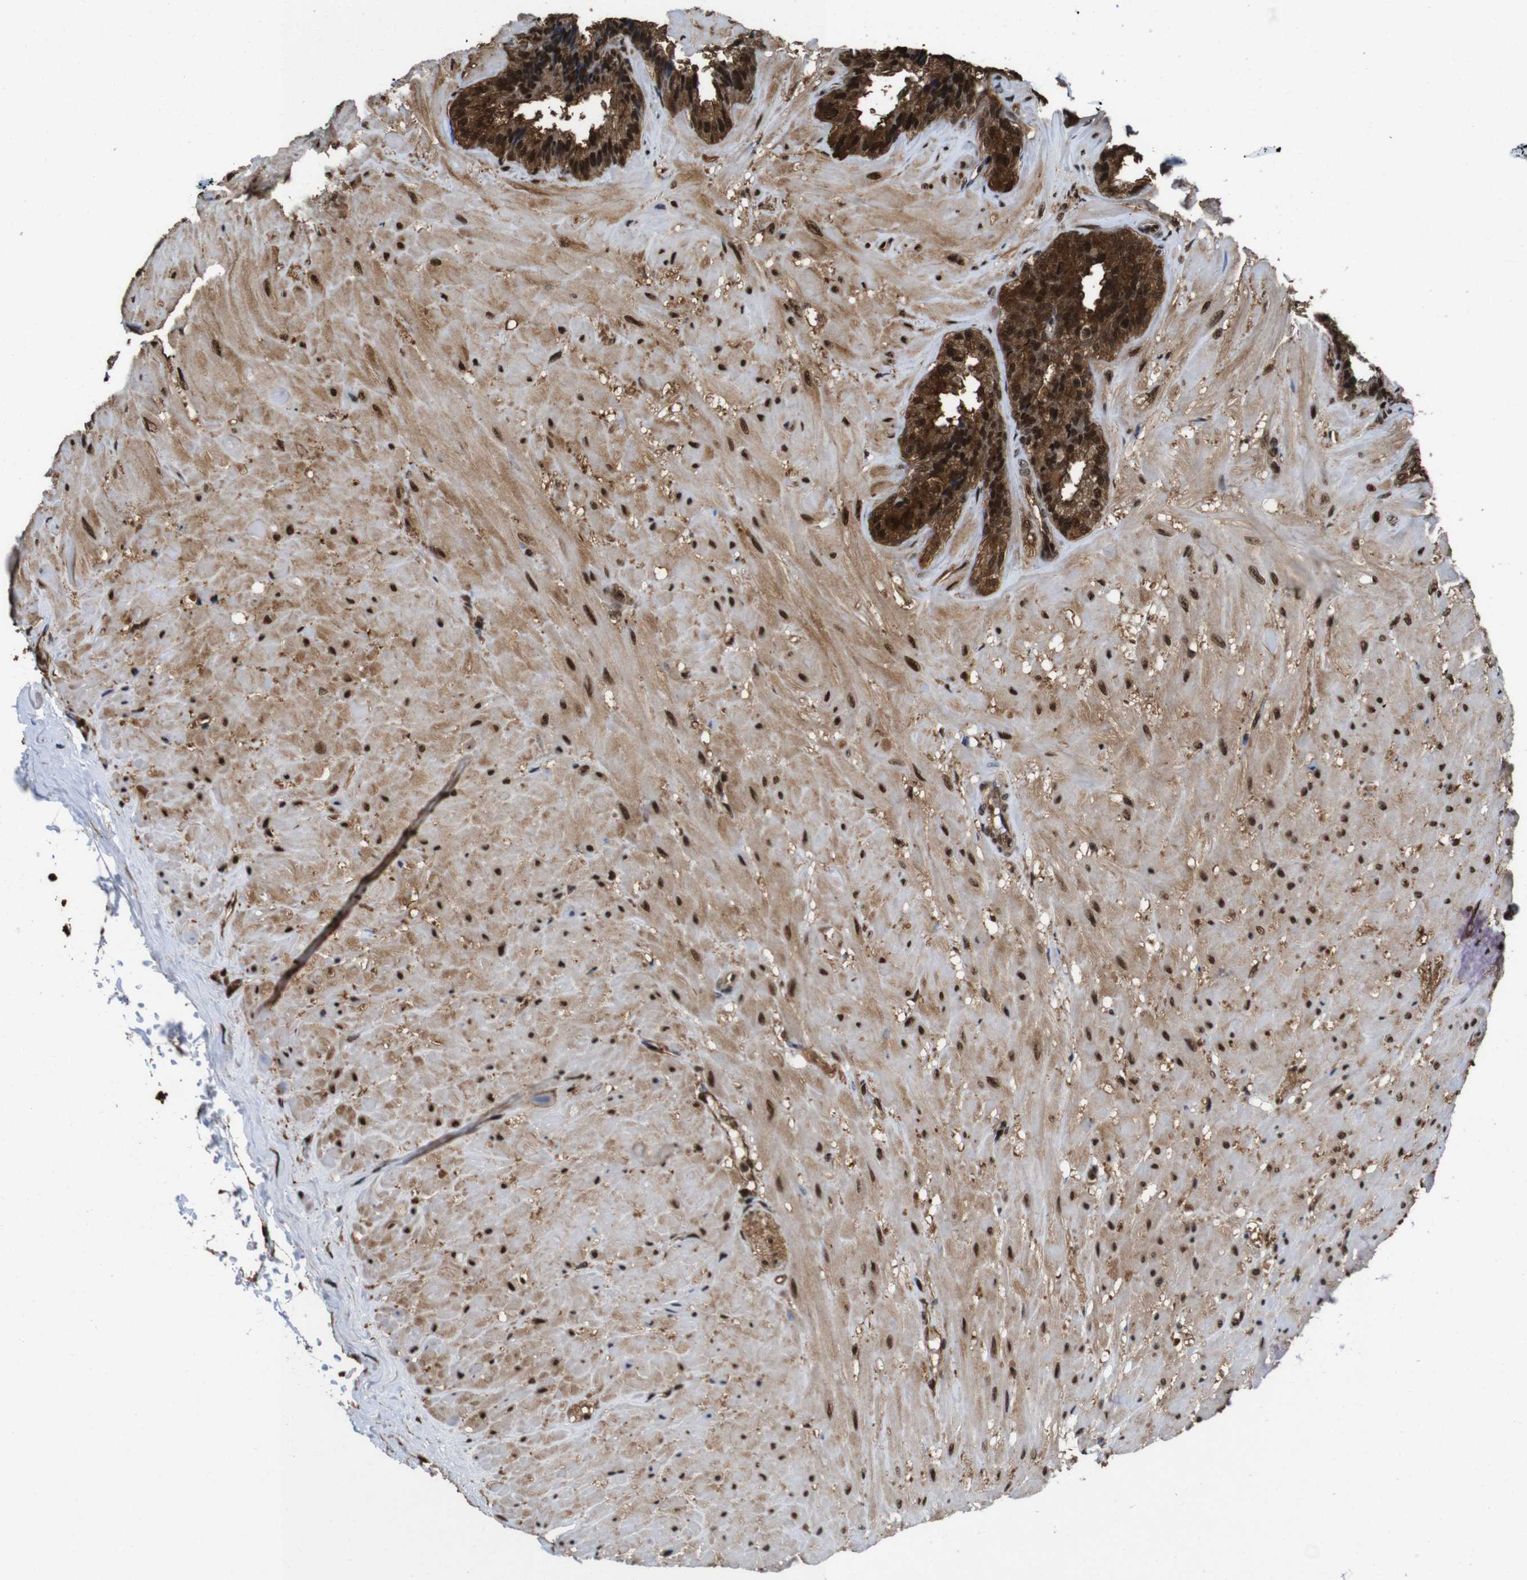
{"staining": {"intensity": "strong", "quantity": ">75%", "location": "cytoplasmic/membranous,nuclear"}, "tissue": "seminal vesicle", "cell_type": "Glandular cells", "image_type": "normal", "snomed": [{"axis": "morphology", "description": "Normal tissue, NOS"}, {"axis": "topography", "description": "Seminal veicle"}], "caption": "Immunohistochemistry histopathology image of unremarkable seminal vesicle stained for a protein (brown), which exhibits high levels of strong cytoplasmic/membranous,nuclear positivity in approximately >75% of glandular cells.", "gene": "VCP", "patient": {"sex": "male", "age": 46}}